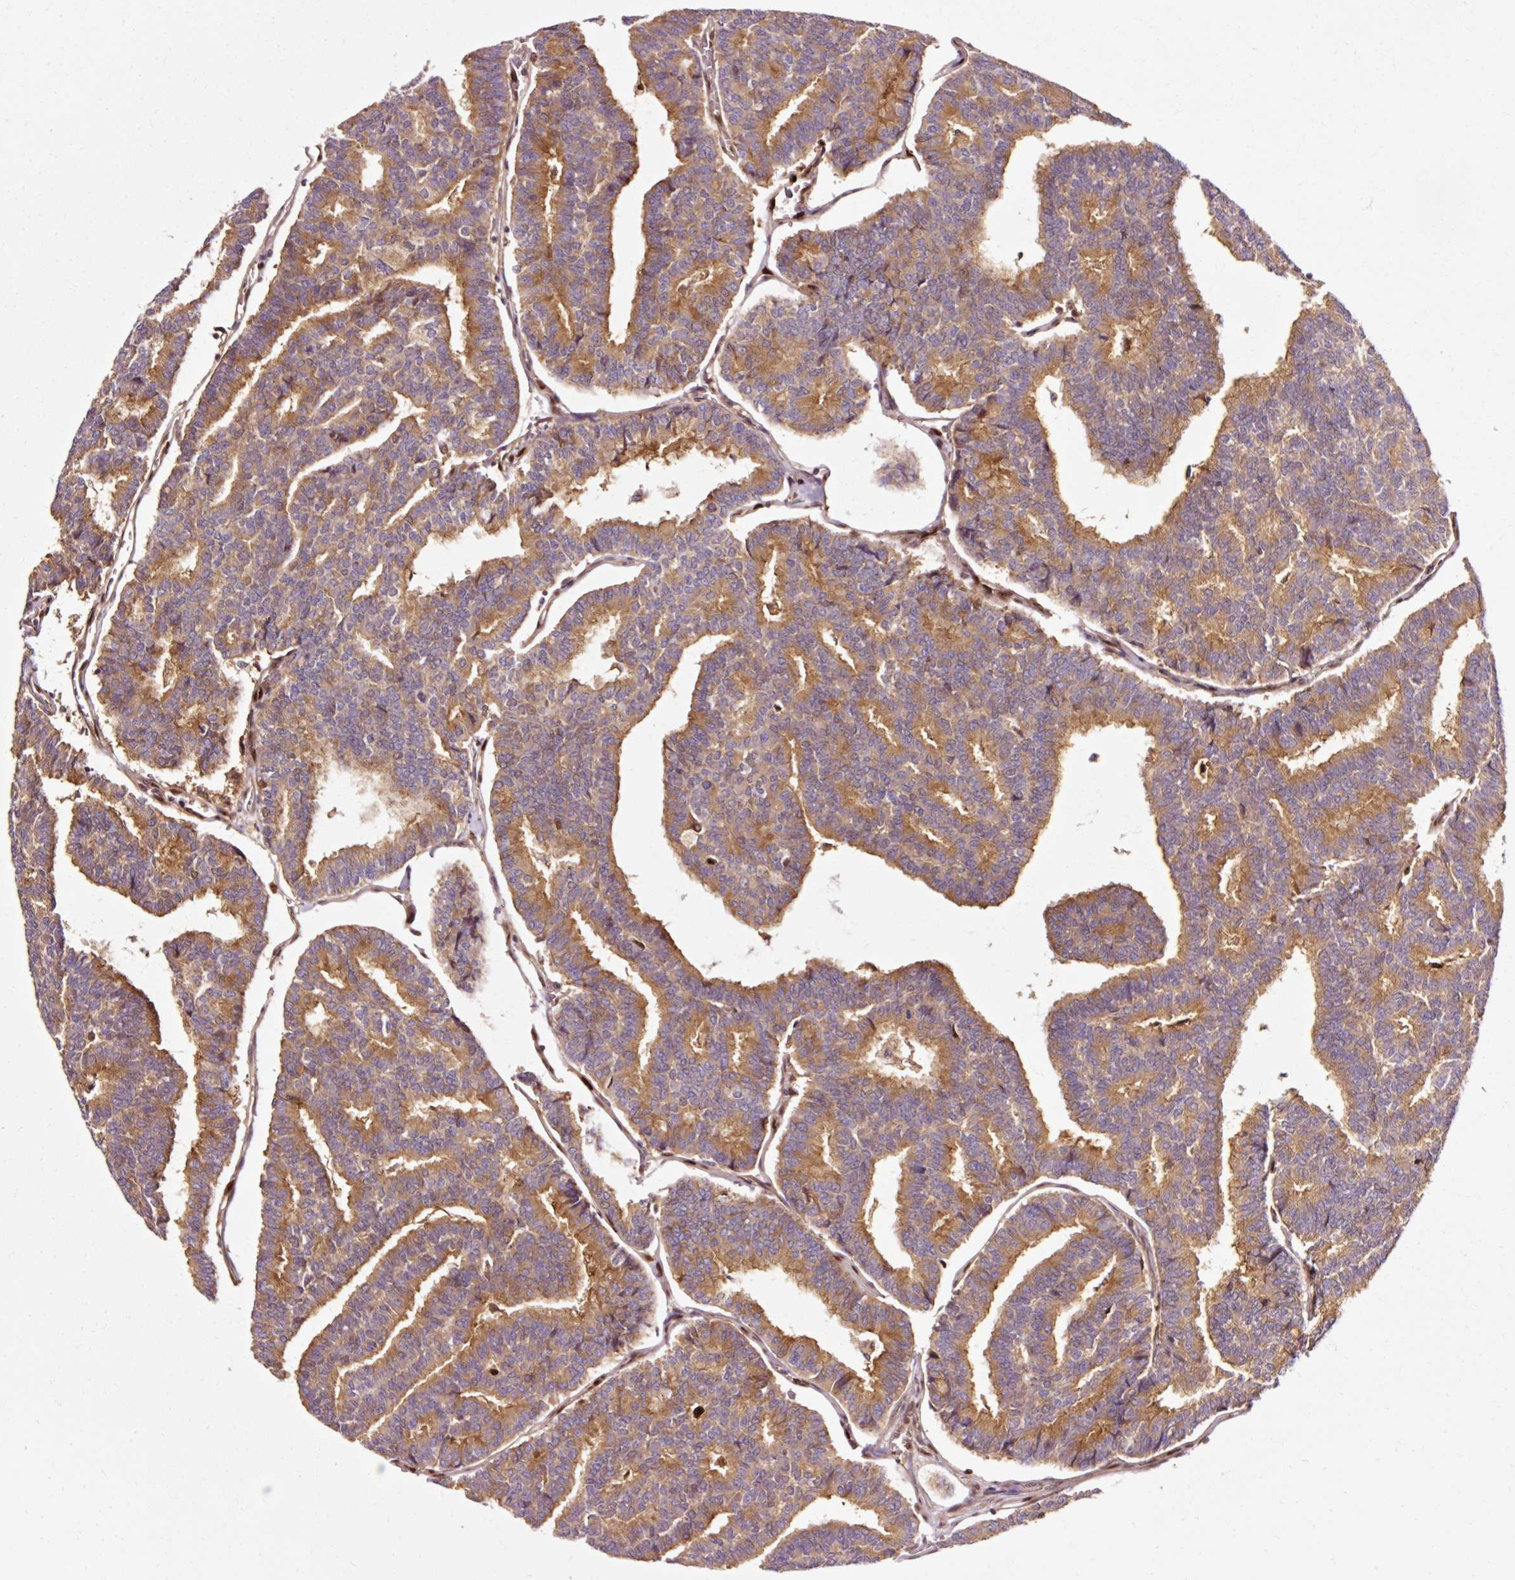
{"staining": {"intensity": "moderate", "quantity": ">75%", "location": "cytoplasmic/membranous"}, "tissue": "thyroid cancer", "cell_type": "Tumor cells", "image_type": "cancer", "snomed": [{"axis": "morphology", "description": "Papillary adenocarcinoma, NOS"}, {"axis": "topography", "description": "Thyroid gland"}], "caption": "A high-resolution image shows immunohistochemistry staining of thyroid cancer, which demonstrates moderate cytoplasmic/membranous expression in about >75% of tumor cells.", "gene": "NAPA", "patient": {"sex": "female", "age": 35}}